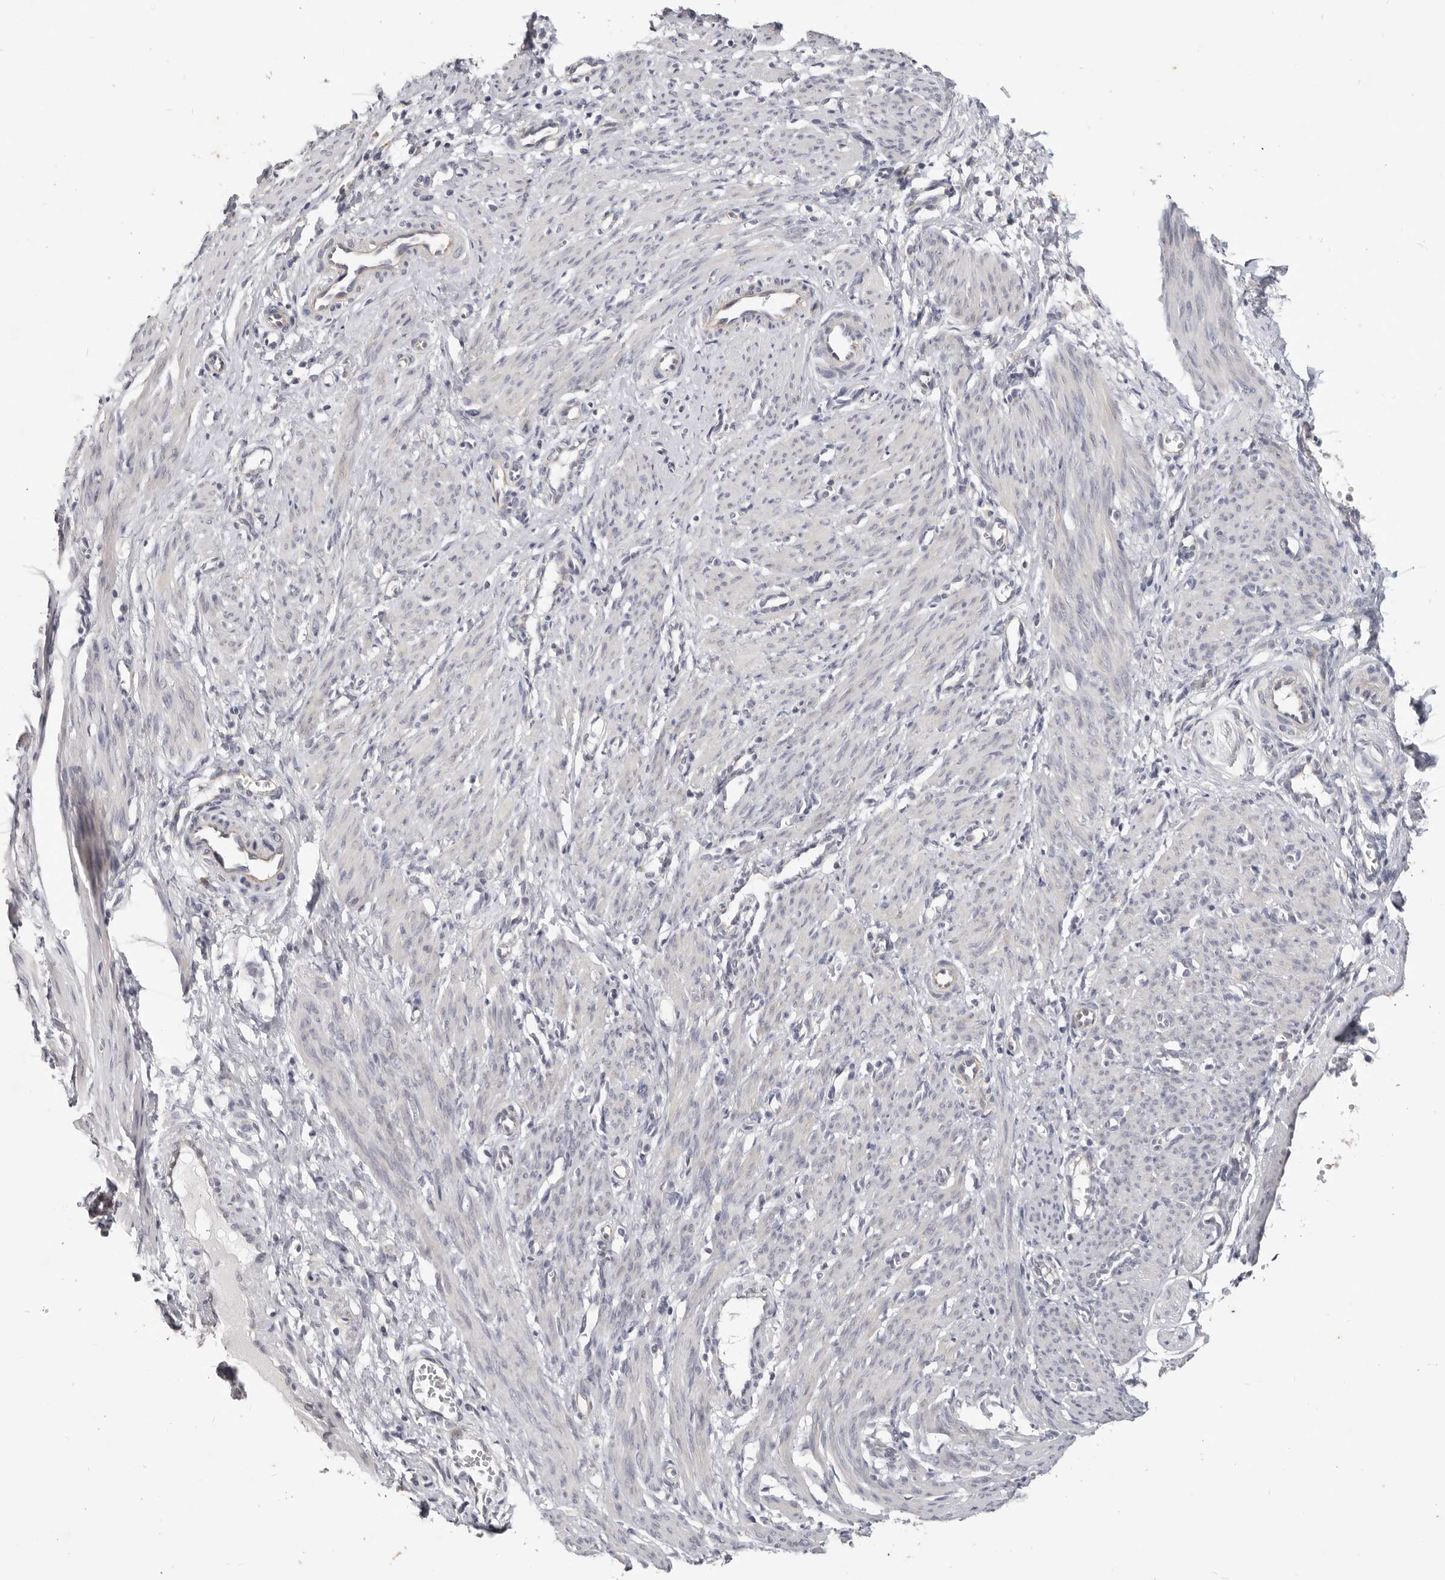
{"staining": {"intensity": "negative", "quantity": "none", "location": "none"}, "tissue": "smooth muscle", "cell_type": "Smooth muscle cells", "image_type": "normal", "snomed": [{"axis": "morphology", "description": "Normal tissue, NOS"}, {"axis": "topography", "description": "Endometrium"}], "caption": "A photomicrograph of smooth muscle stained for a protein reveals no brown staining in smooth muscle cells. (Stains: DAB immunohistochemistry with hematoxylin counter stain, Microscopy: brightfield microscopy at high magnification).", "gene": "WDR77", "patient": {"sex": "female", "age": 33}}